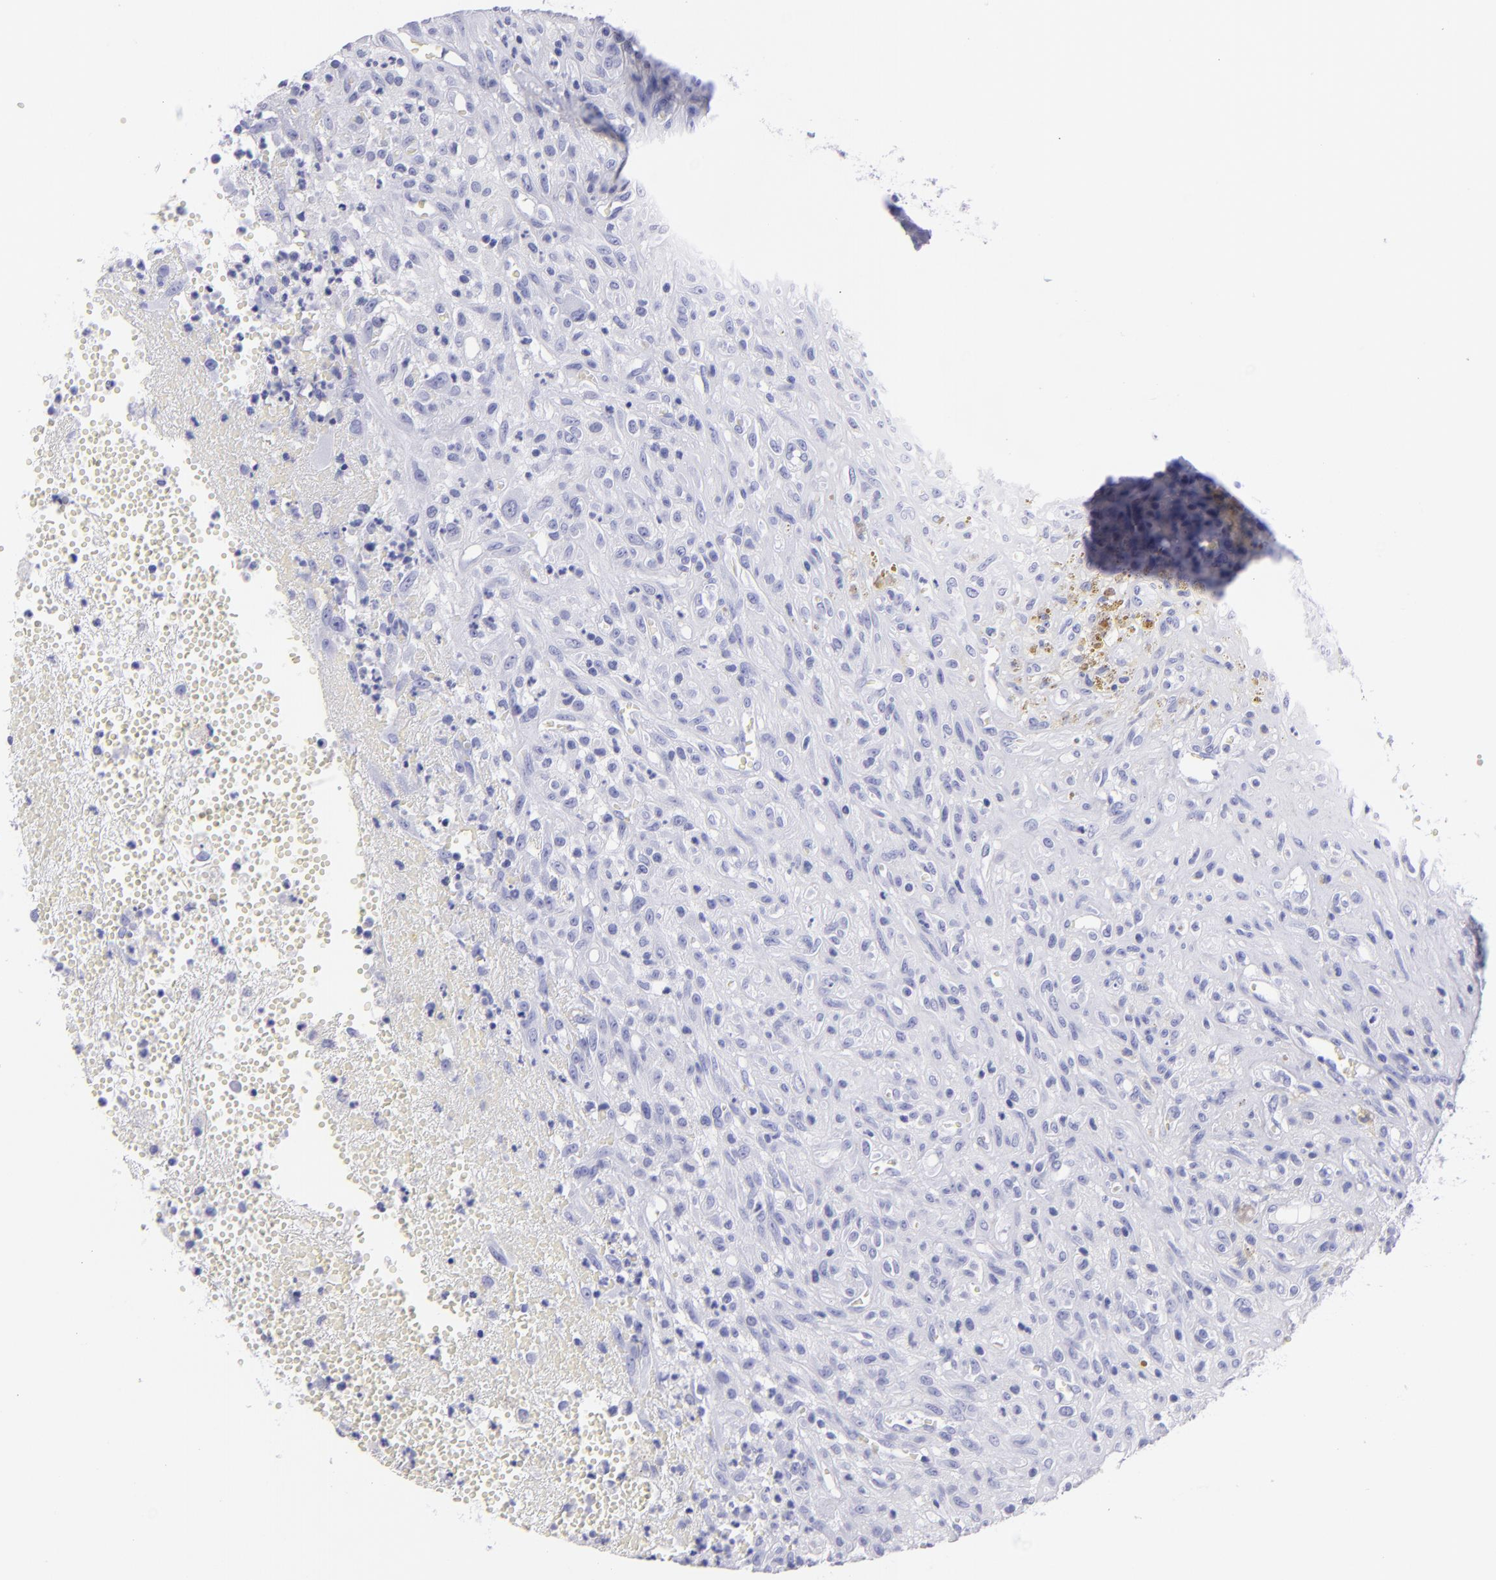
{"staining": {"intensity": "negative", "quantity": "none", "location": "none"}, "tissue": "glioma", "cell_type": "Tumor cells", "image_type": "cancer", "snomed": [{"axis": "morphology", "description": "Glioma, malignant, High grade"}, {"axis": "topography", "description": "Brain"}], "caption": "This is a photomicrograph of immunohistochemistry (IHC) staining of glioma, which shows no staining in tumor cells.", "gene": "PIP", "patient": {"sex": "male", "age": 66}}